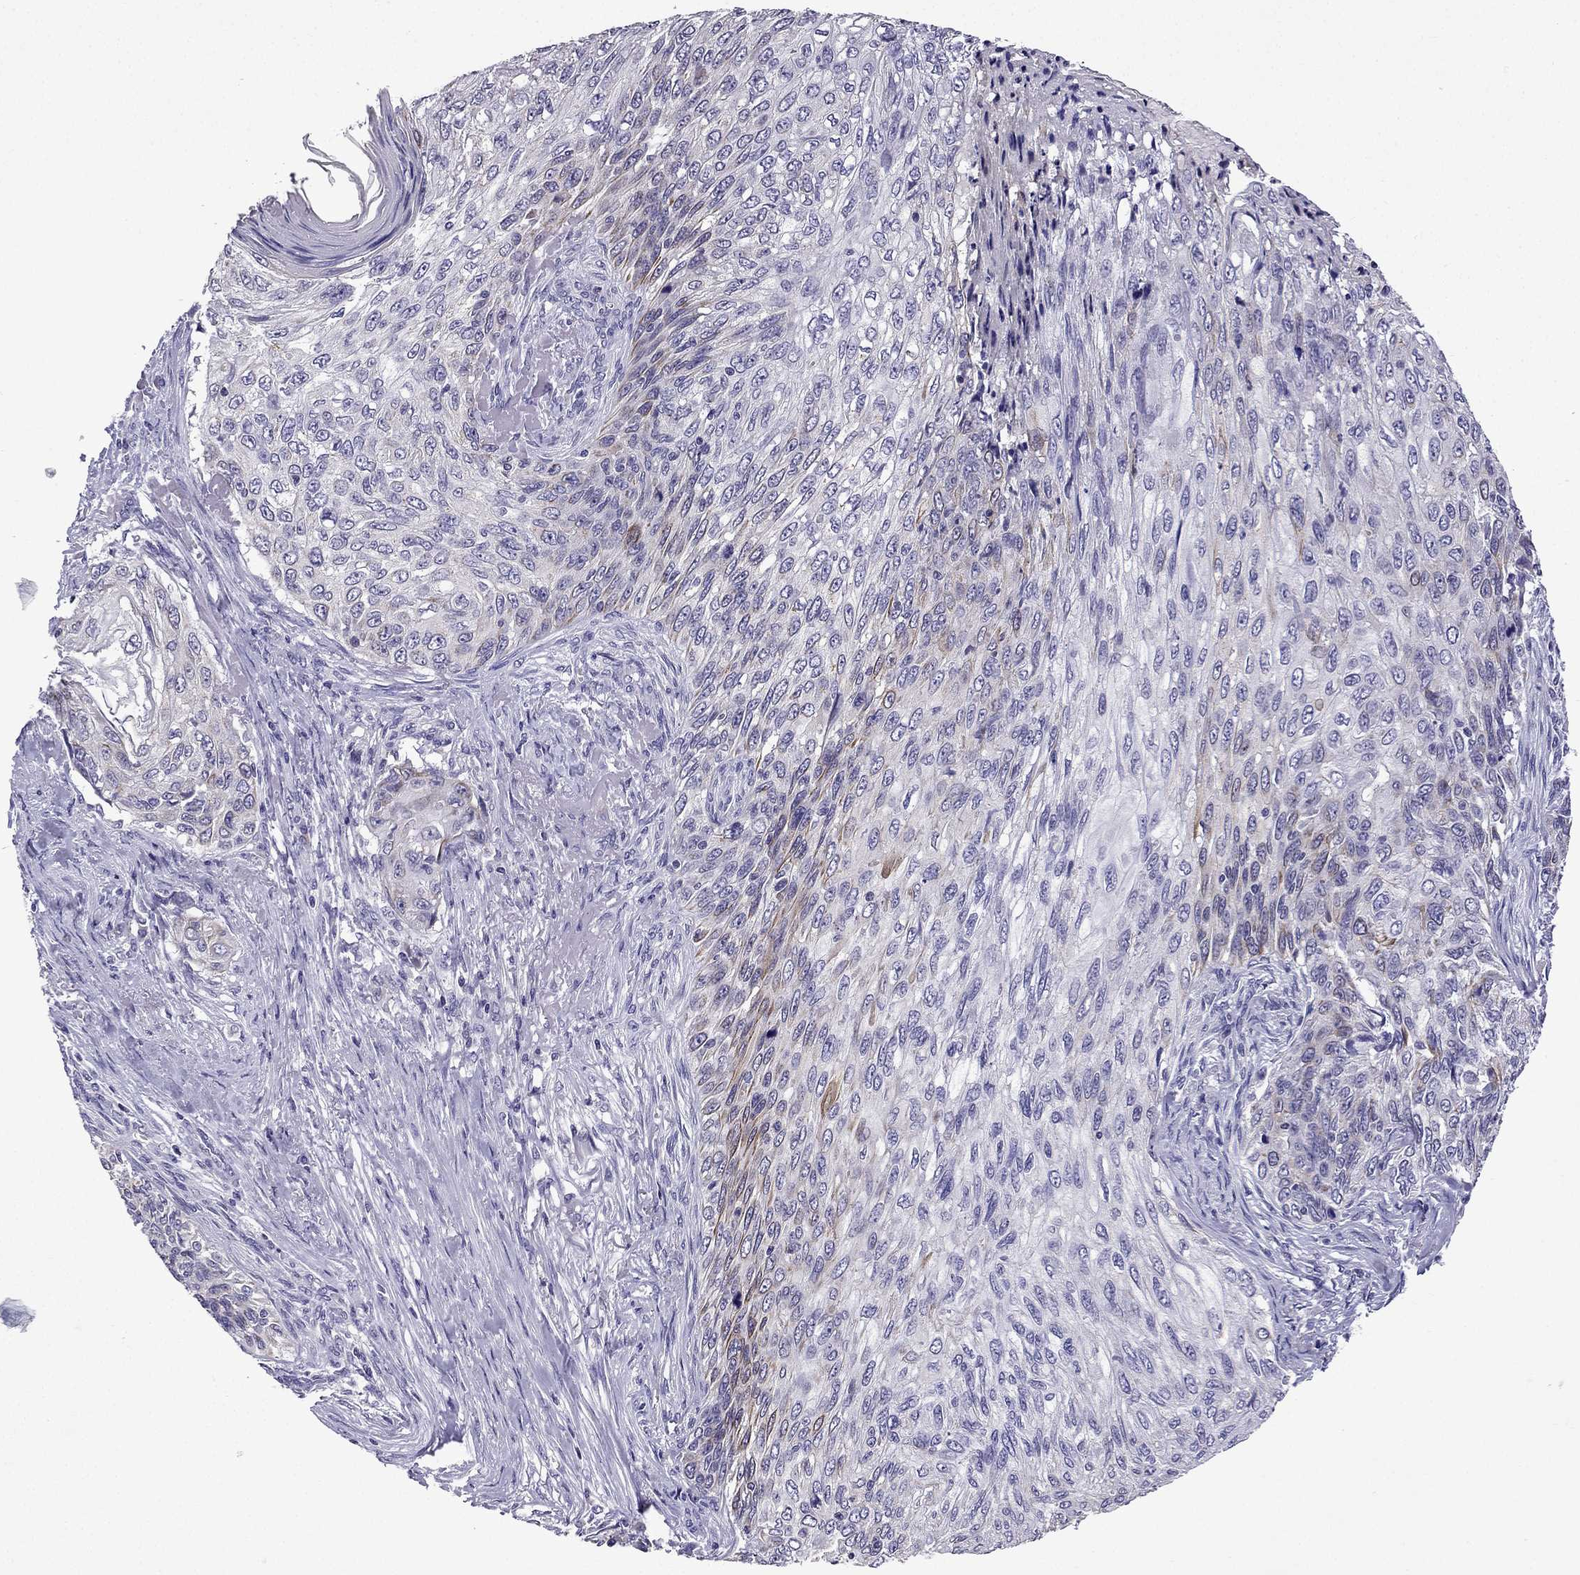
{"staining": {"intensity": "moderate", "quantity": "<25%", "location": "cytoplasmic/membranous"}, "tissue": "skin cancer", "cell_type": "Tumor cells", "image_type": "cancer", "snomed": [{"axis": "morphology", "description": "Squamous cell carcinoma, NOS"}, {"axis": "topography", "description": "Skin"}], "caption": "Skin cancer stained for a protein displays moderate cytoplasmic/membranous positivity in tumor cells.", "gene": "TTN", "patient": {"sex": "male", "age": 92}}